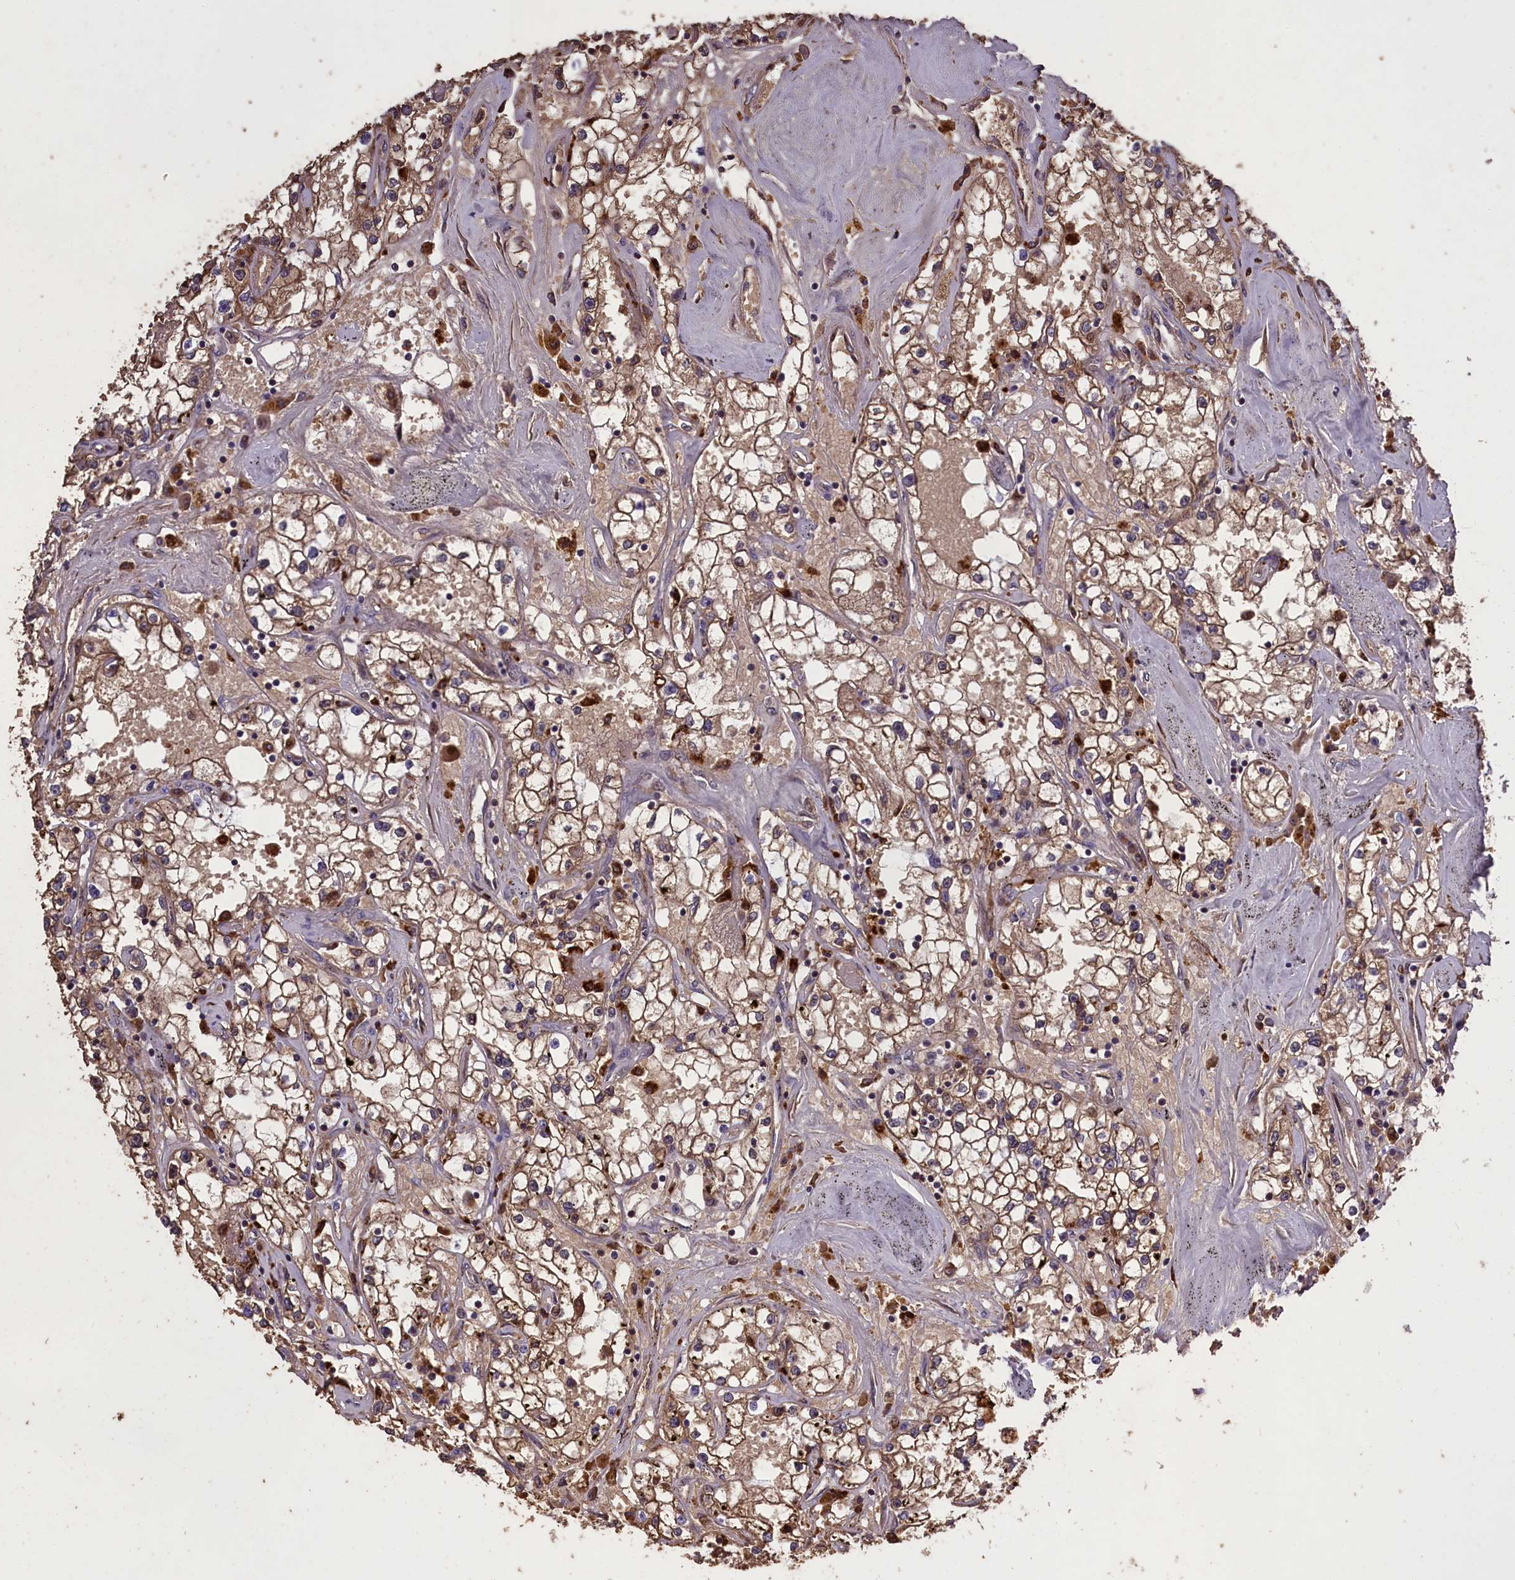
{"staining": {"intensity": "moderate", "quantity": ">75%", "location": "cytoplasmic/membranous"}, "tissue": "renal cancer", "cell_type": "Tumor cells", "image_type": "cancer", "snomed": [{"axis": "morphology", "description": "Adenocarcinoma, NOS"}, {"axis": "topography", "description": "Kidney"}], "caption": "Human renal cancer stained with a protein marker reveals moderate staining in tumor cells.", "gene": "CLRN2", "patient": {"sex": "male", "age": 56}}